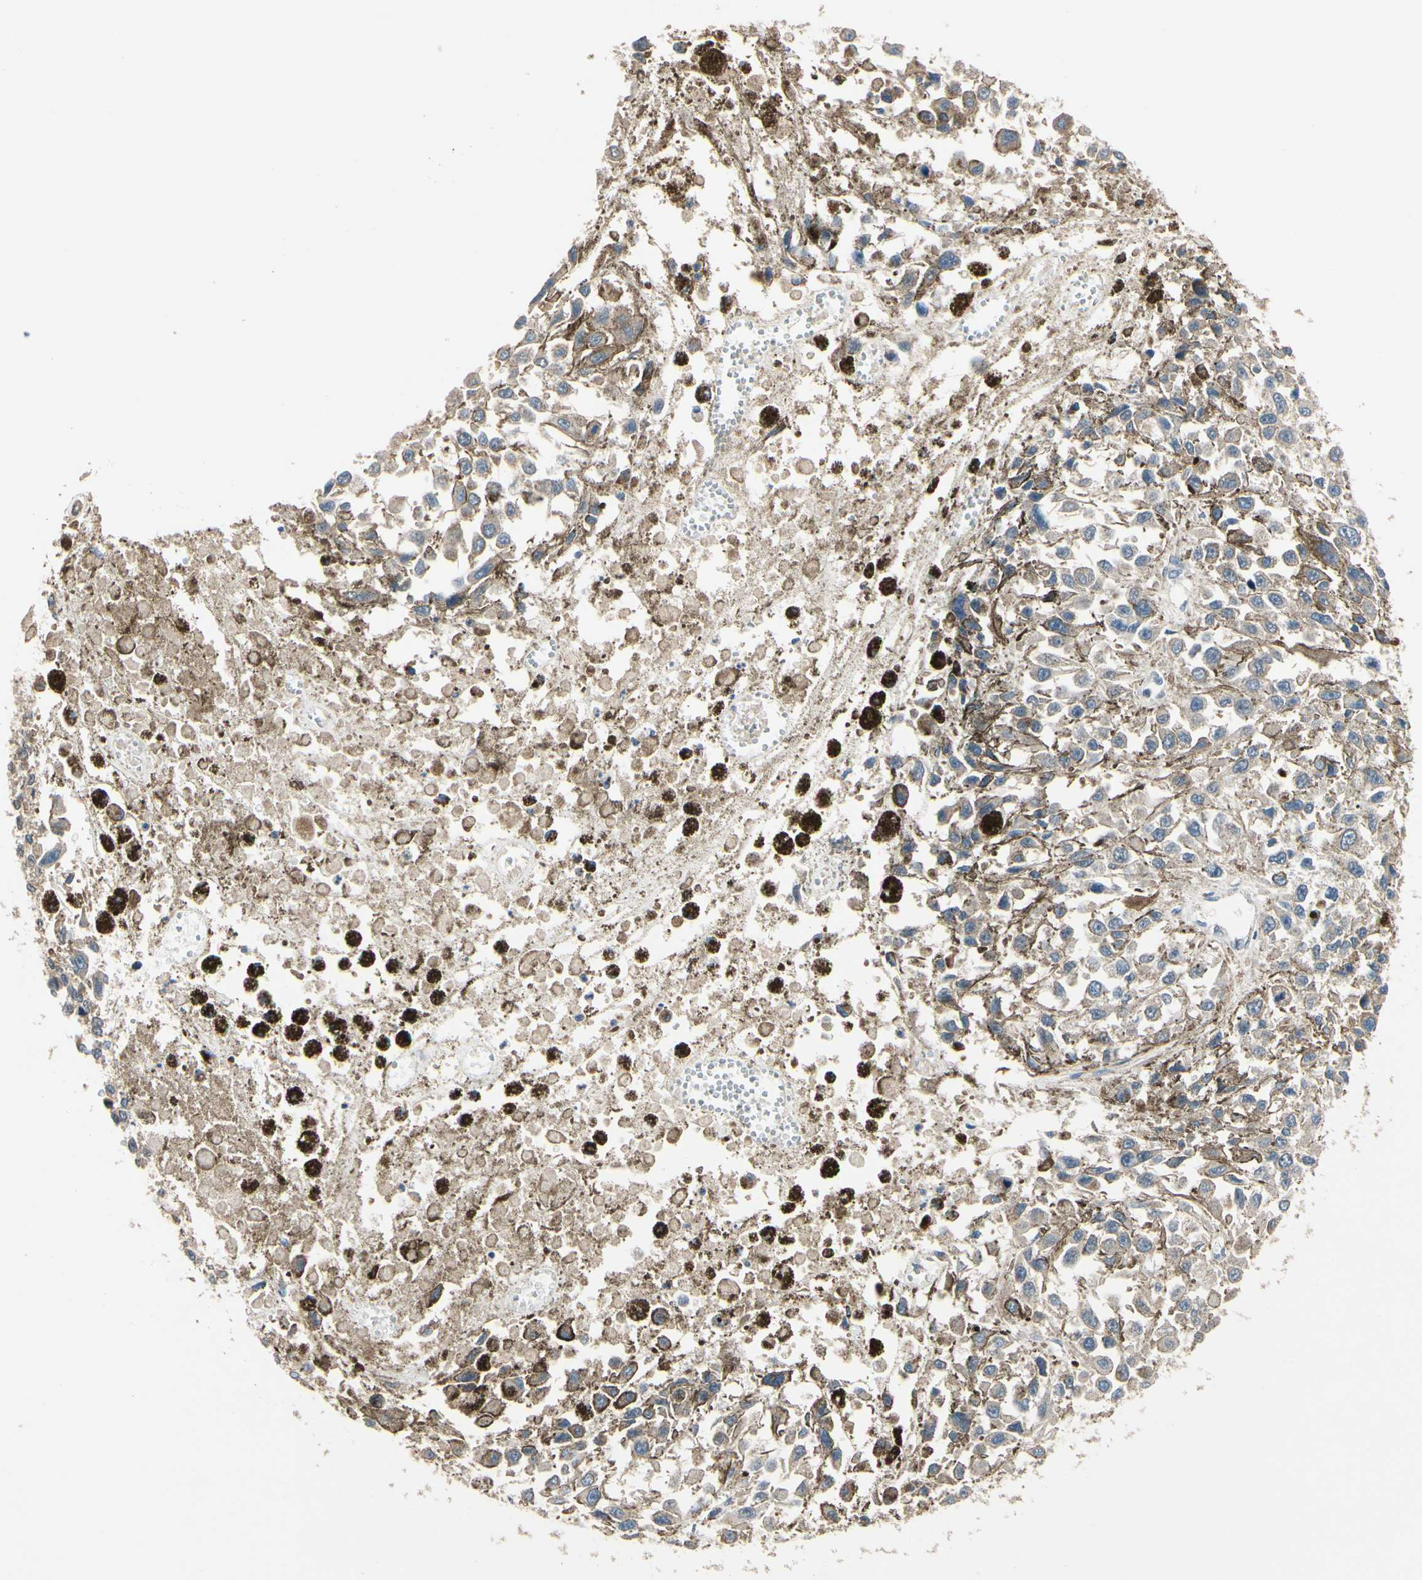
{"staining": {"intensity": "negative", "quantity": "none", "location": "none"}, "tissue": "melanoma", "cell_type": "Tumor cells", "image_type": "cancer", "snomed": [{"axis": "morphology", "description": "Malignant melanoma, Metastatic site"}, {"axis": "topography", "description": "Lymph node"}], "caption": "There is no significant positivity in tumor cells of malignant melanoma (metastatic site).", "gene": "CGREF1", "patient": {"sex": "male", "age": 59}}